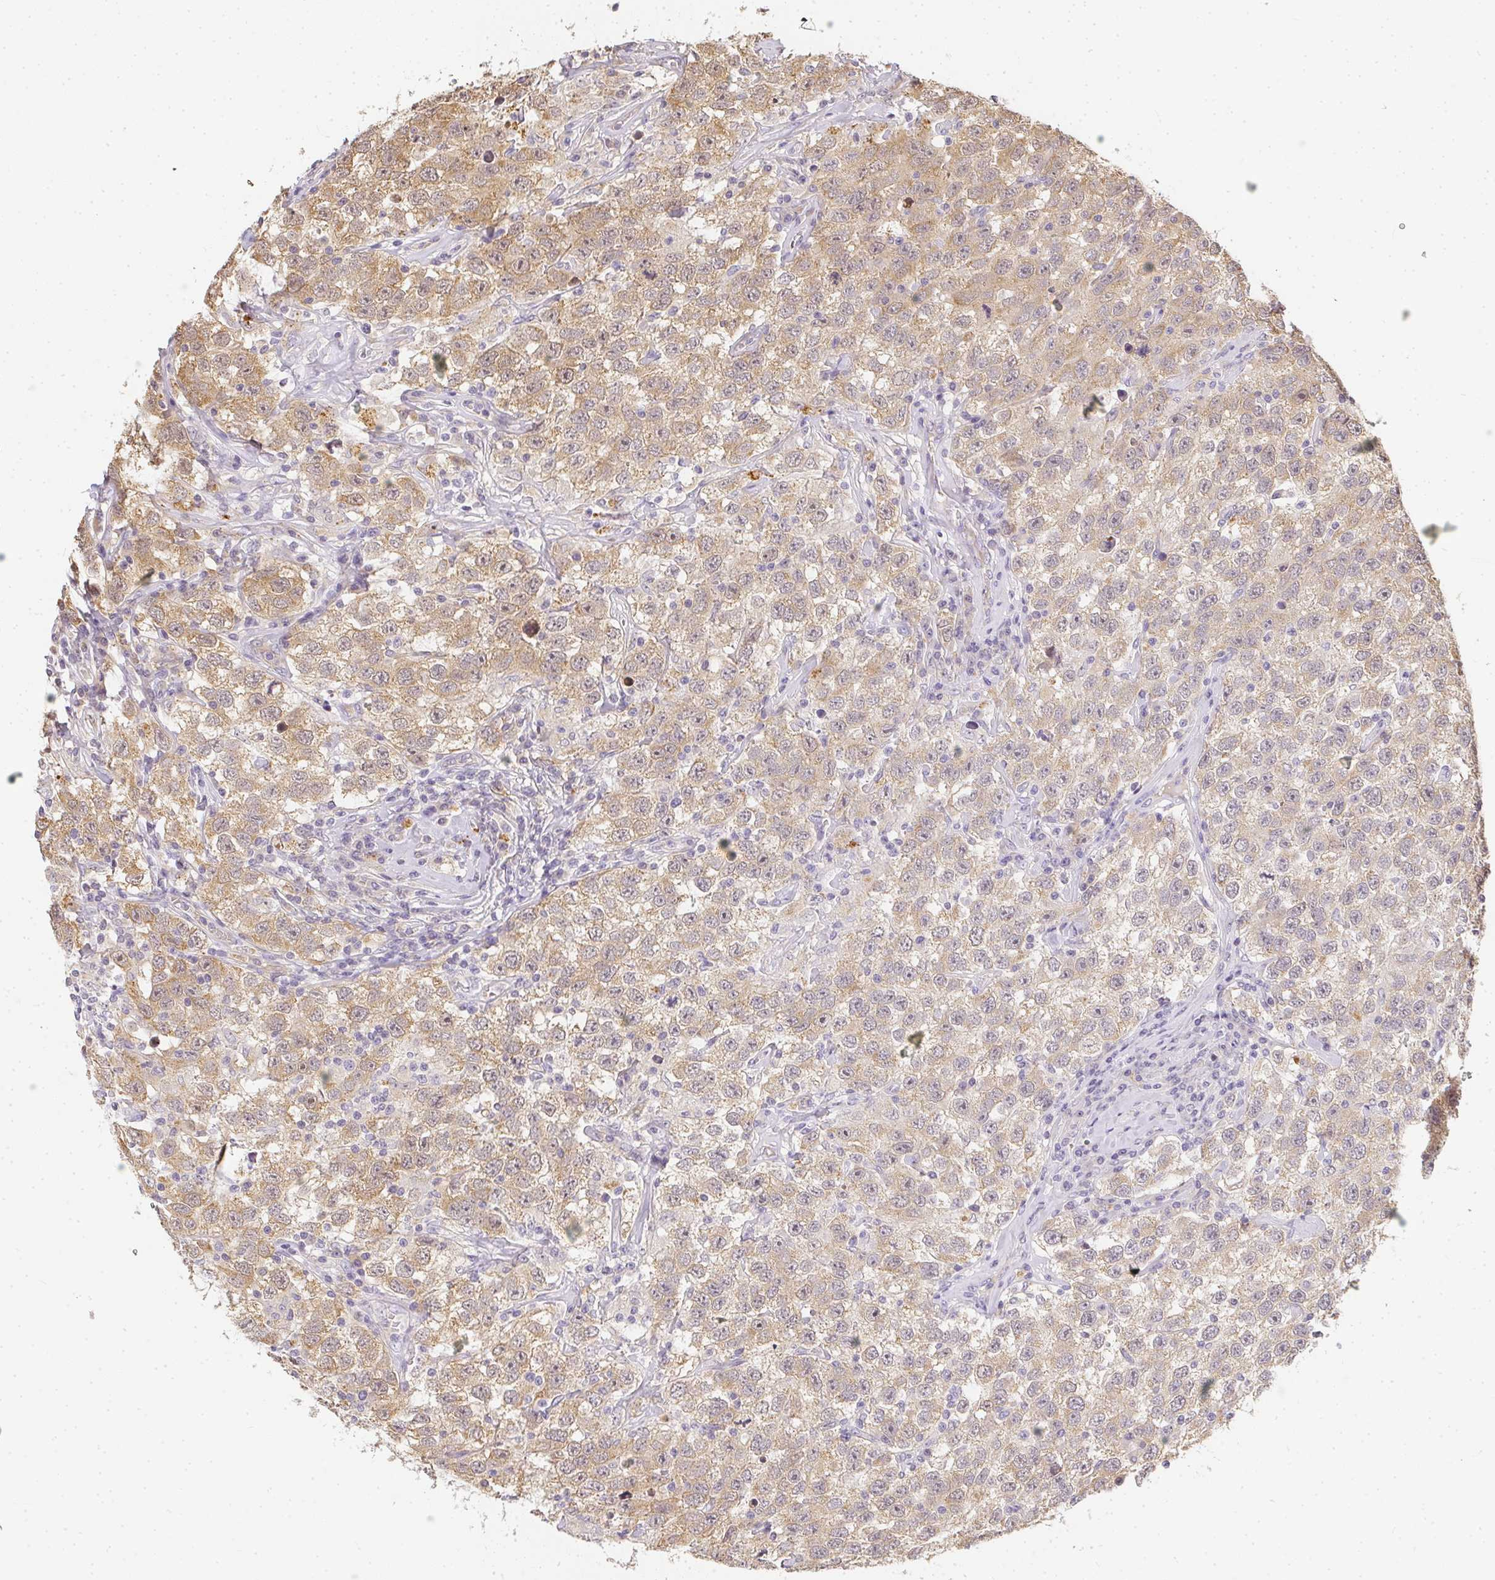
{"staining": {"intensity": "weak", "quantity": ">75%", "location": "cytoplasmic/membranous,nuclear"}, "tissue": "testis cancer", "cell_type": "Tumor cells", "image_type": "cancer", "snomed": [{"axis": "morphology", "description": "Seminoma, NOS"}, {"axis": "topography", "description": "Testis"}], "caption": "Testis seminoma stained with a protein marker shows weak staining in tumor cells.", "gene": "SLC35B3", "patient": {"sex": "male", "age": 41}}